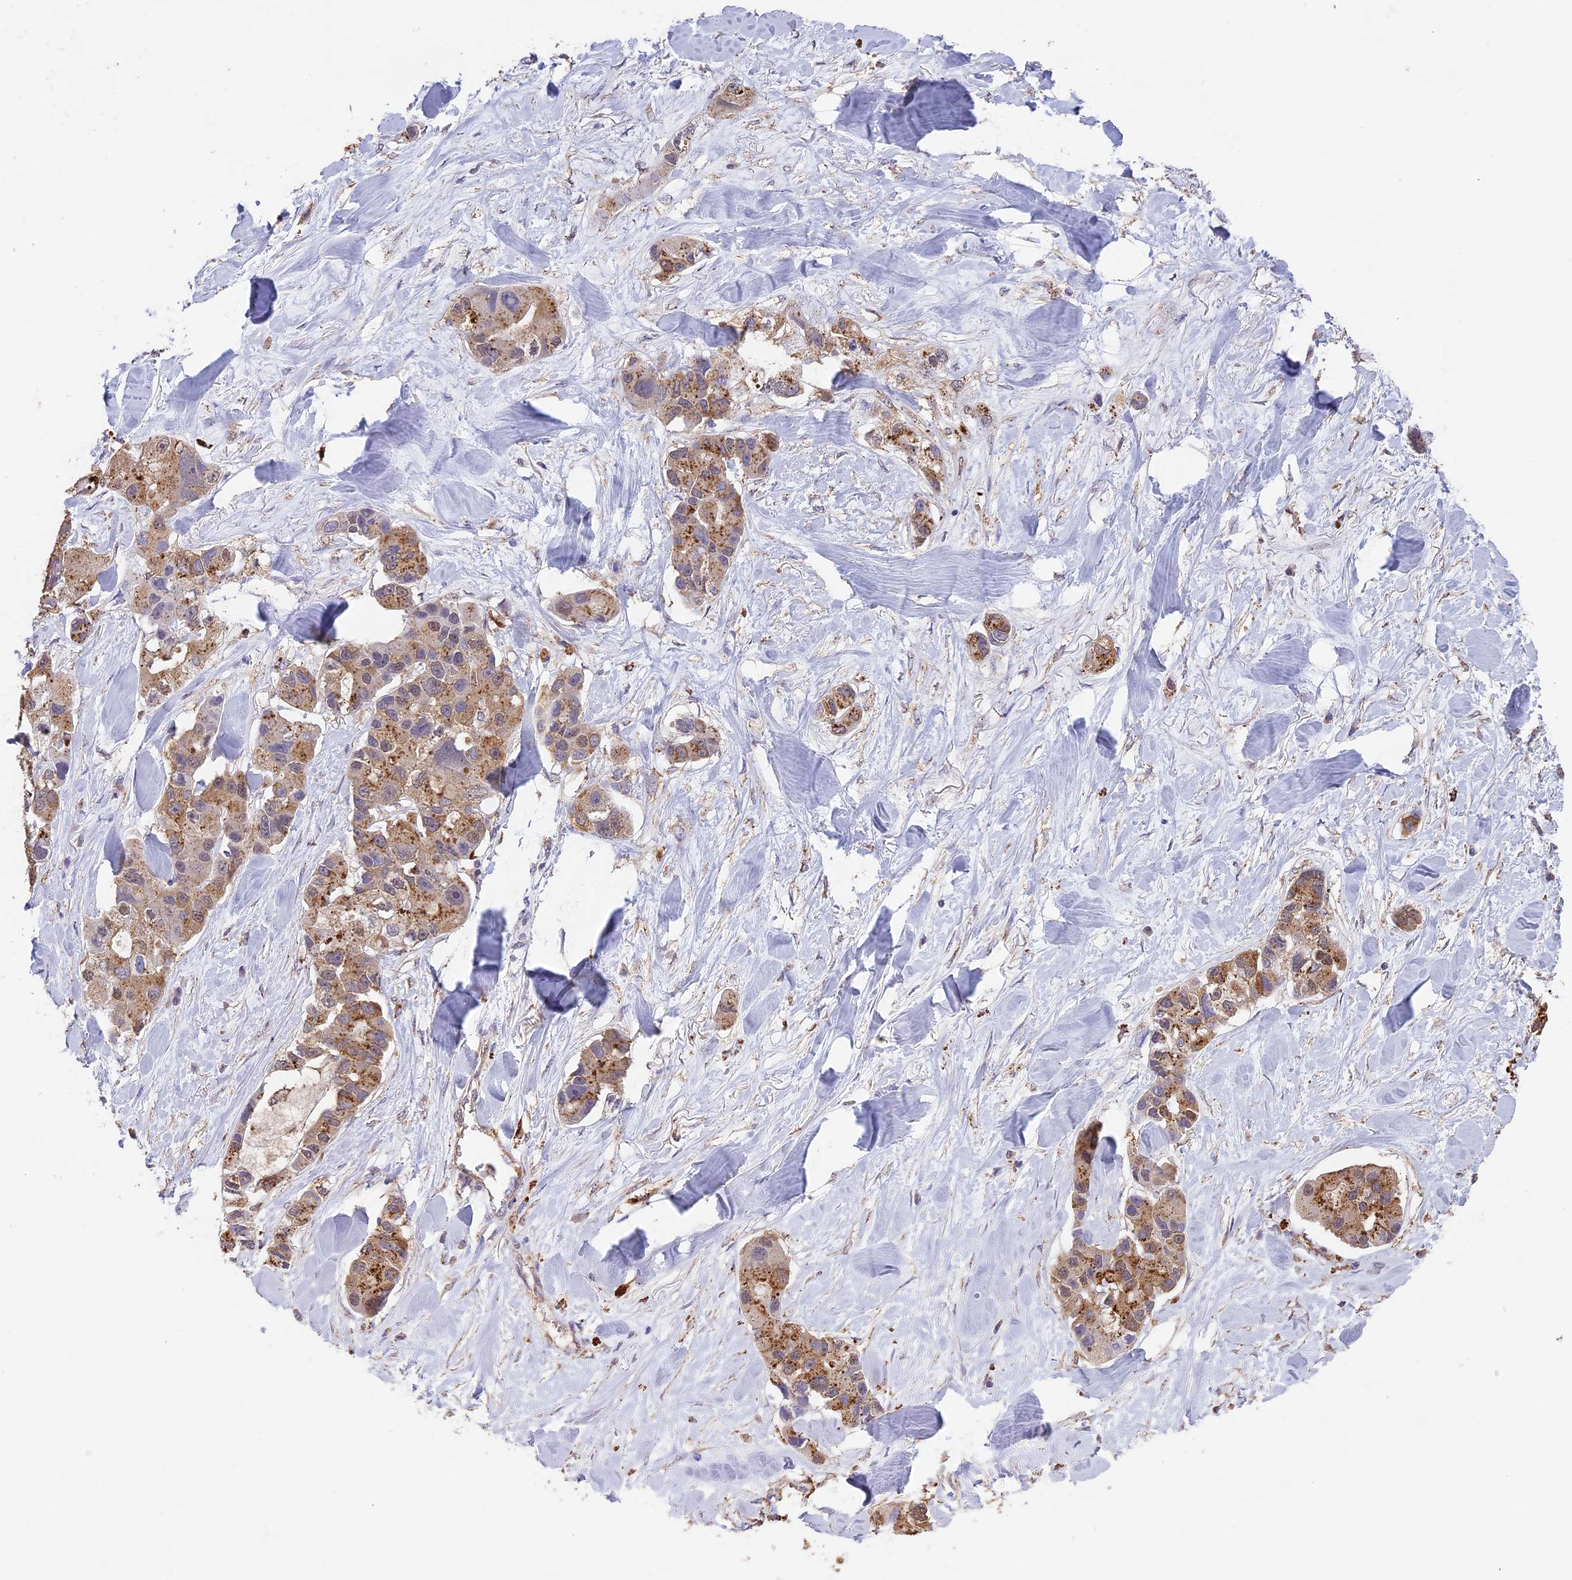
{"staining": {"intensity": "moderate", "quantity": "25%-75%", "location": "cytoplasmic/membranous,nuclear"}, "tissue": "lung cancer", "cell_type": "Tumor cells", "image_type": "cancer", "snomed": [{"axis": "morphology", "description": "Adenocarcinoma, NOS"}, {"axis": "topography", "description": "Lung"}], "caption": "A medium amount of moderate cytoplasmic/membranous and nuclear expression is appreciated in about 25%-75% of tumor cells in lung adenocarcinoma tissue.", "gene": "ARHGAP19", "patient": {"sex": "female", "age": 54}}